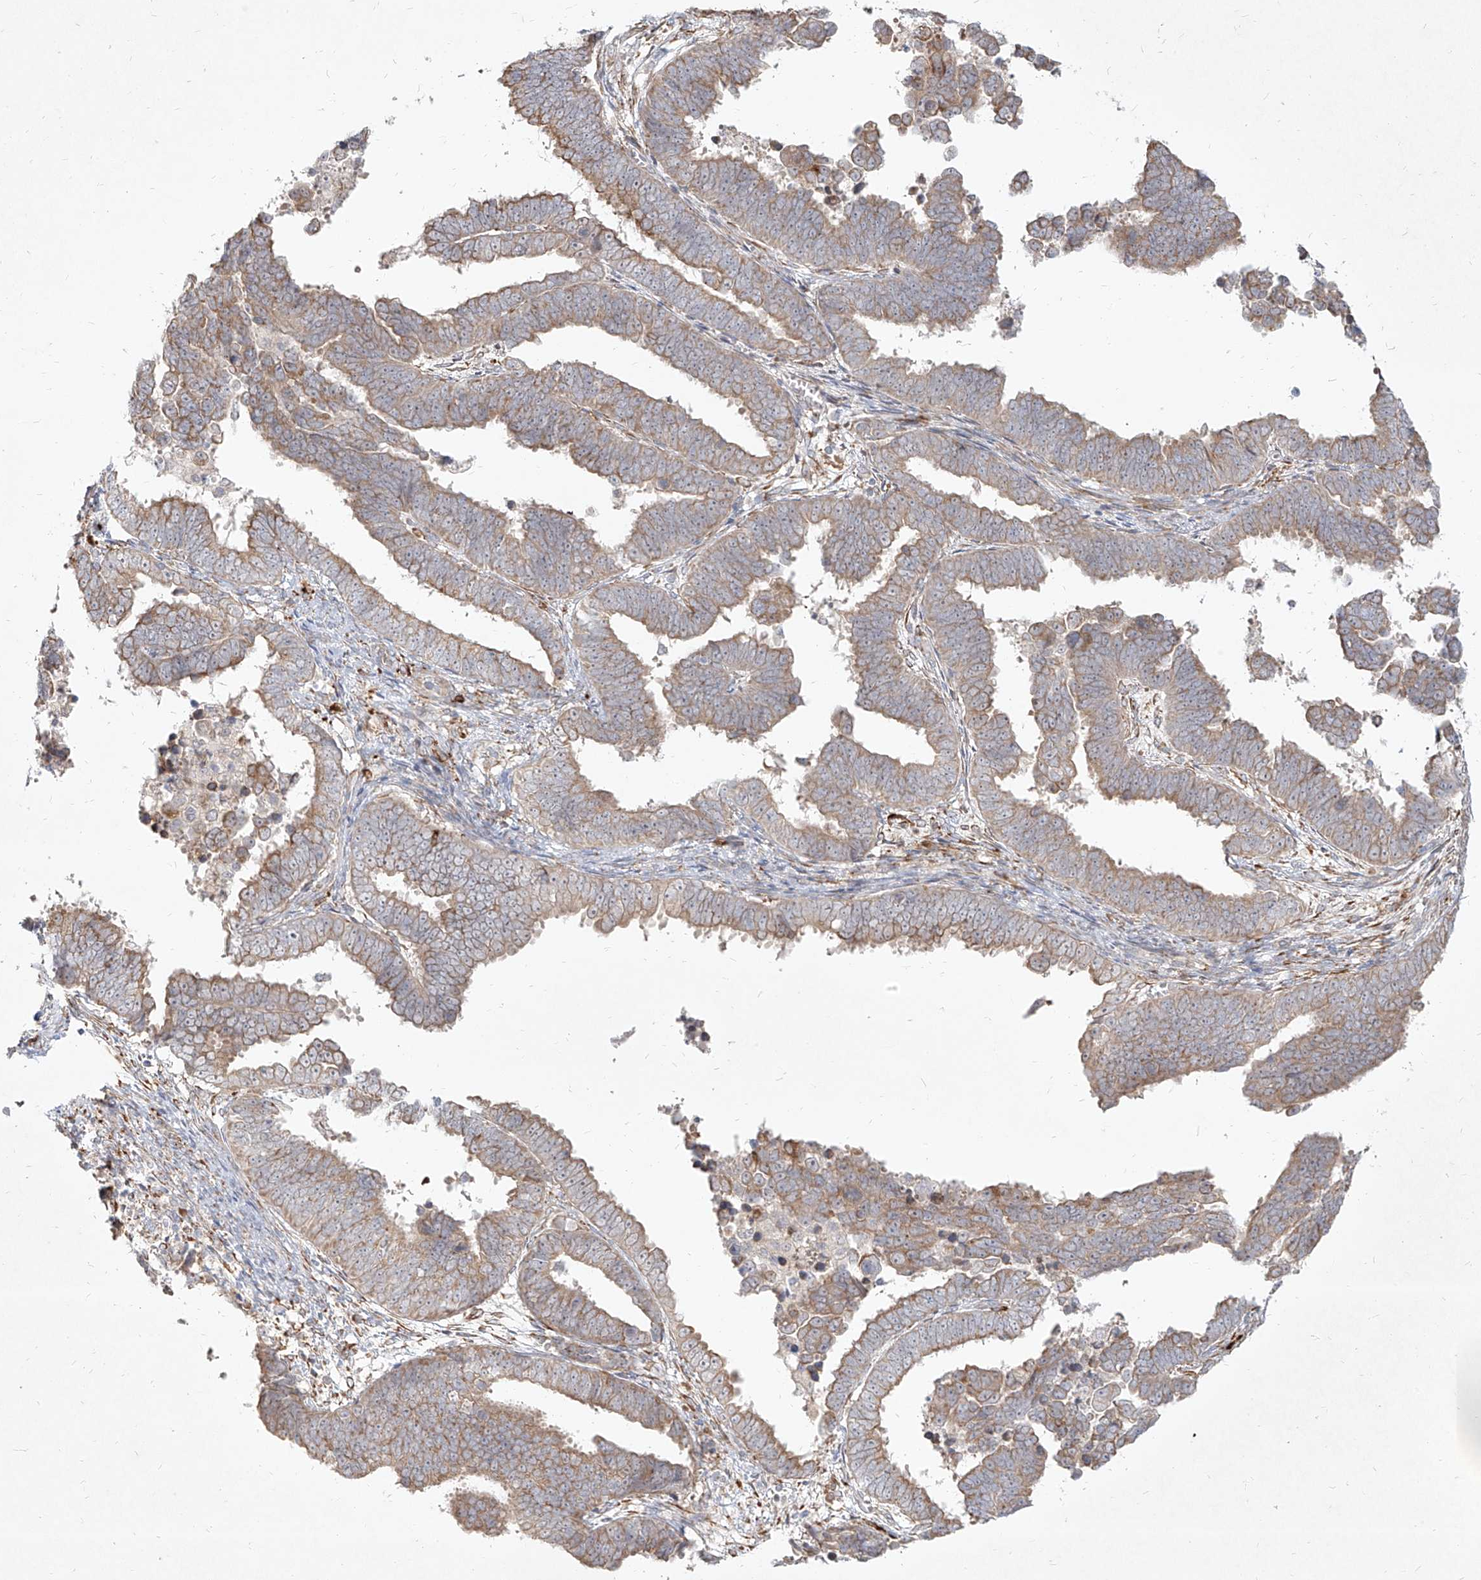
{"staining": {"intensity": "weak", "quantity": "25%-75%", "location": "cytoplasmic/membranous"}, "tissue": "endometrial cancer", "cell_type": "Tumor cells", "image_type": "cancer", "snomed": [{"axis": "morphology", "description": "Adenocarcinoma, NOS"}, {"axis": "topography", "description": "Endometrium"}], "caption": "A high-resolution histopathology image shows IHC staining of endometrial adenocarcinoma, which displays weak cytoplasmic/membranous staining in about 25%-75% of tumor cells.", "gene": "CD209", "patient": {"sex": "female", "age": 75}}